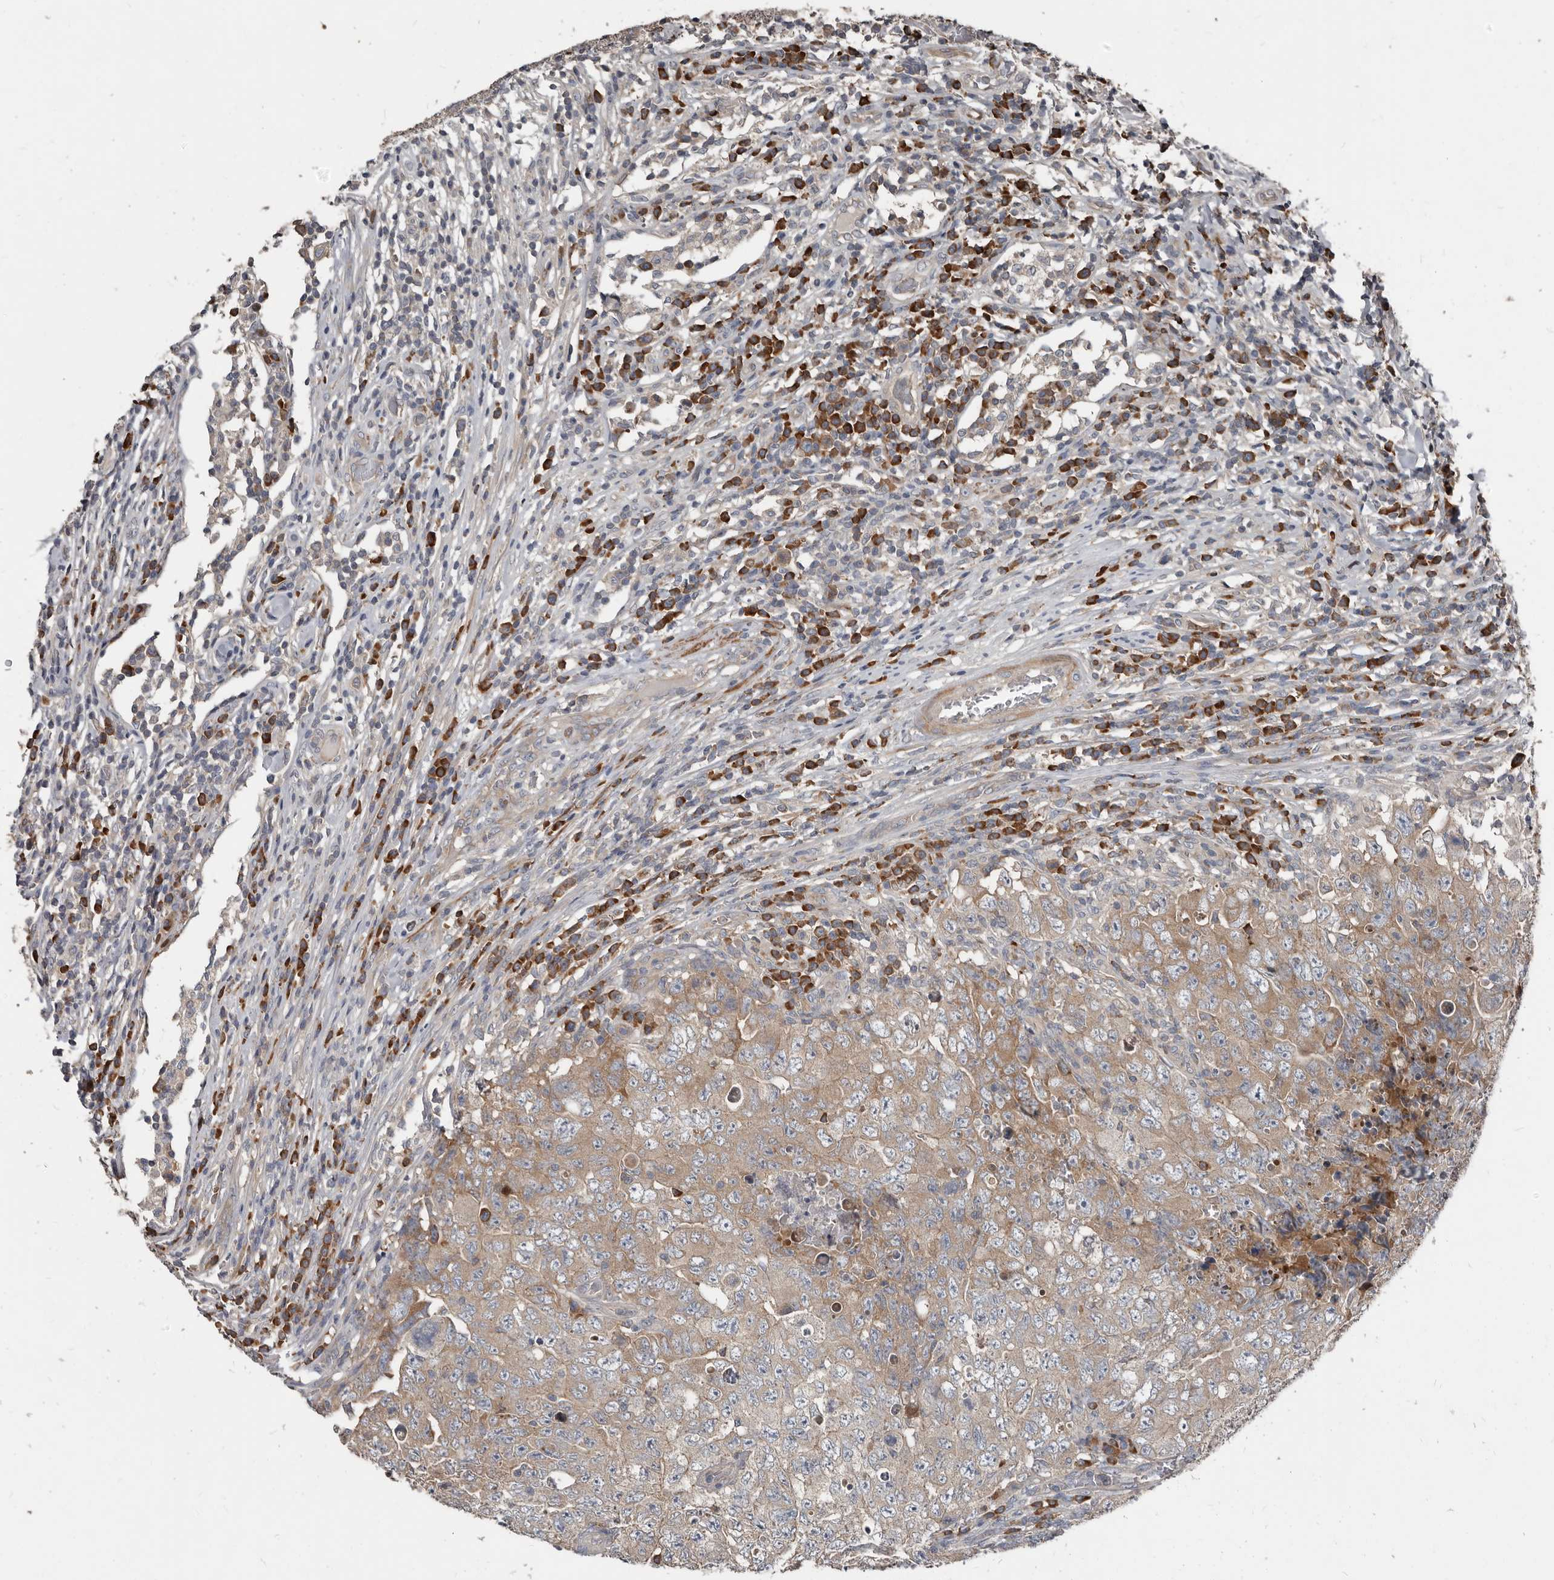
{"staining": {"intensity": "moderate", "quantity": ">75%", "location": "cytoplasmic/membranous"}, "tissue": "testis cancer", "cell_type": "Tumor cells", "image_type": "cancer", "snomed": [{"axis": "morphology", "description": "Carcinoma, Embryonal, NOS"}, {"axis": "topography", "description": "Testis"}], "caption": "This histopathology image shows IHC staining of testis cancer (embryonal carcinoma), with medium moderate cytoplasmic/membranous positivity in approximately >75% of tumor cells.", "gene": "AKNAD1", "patient": {"sex": "male", "age": 26}}